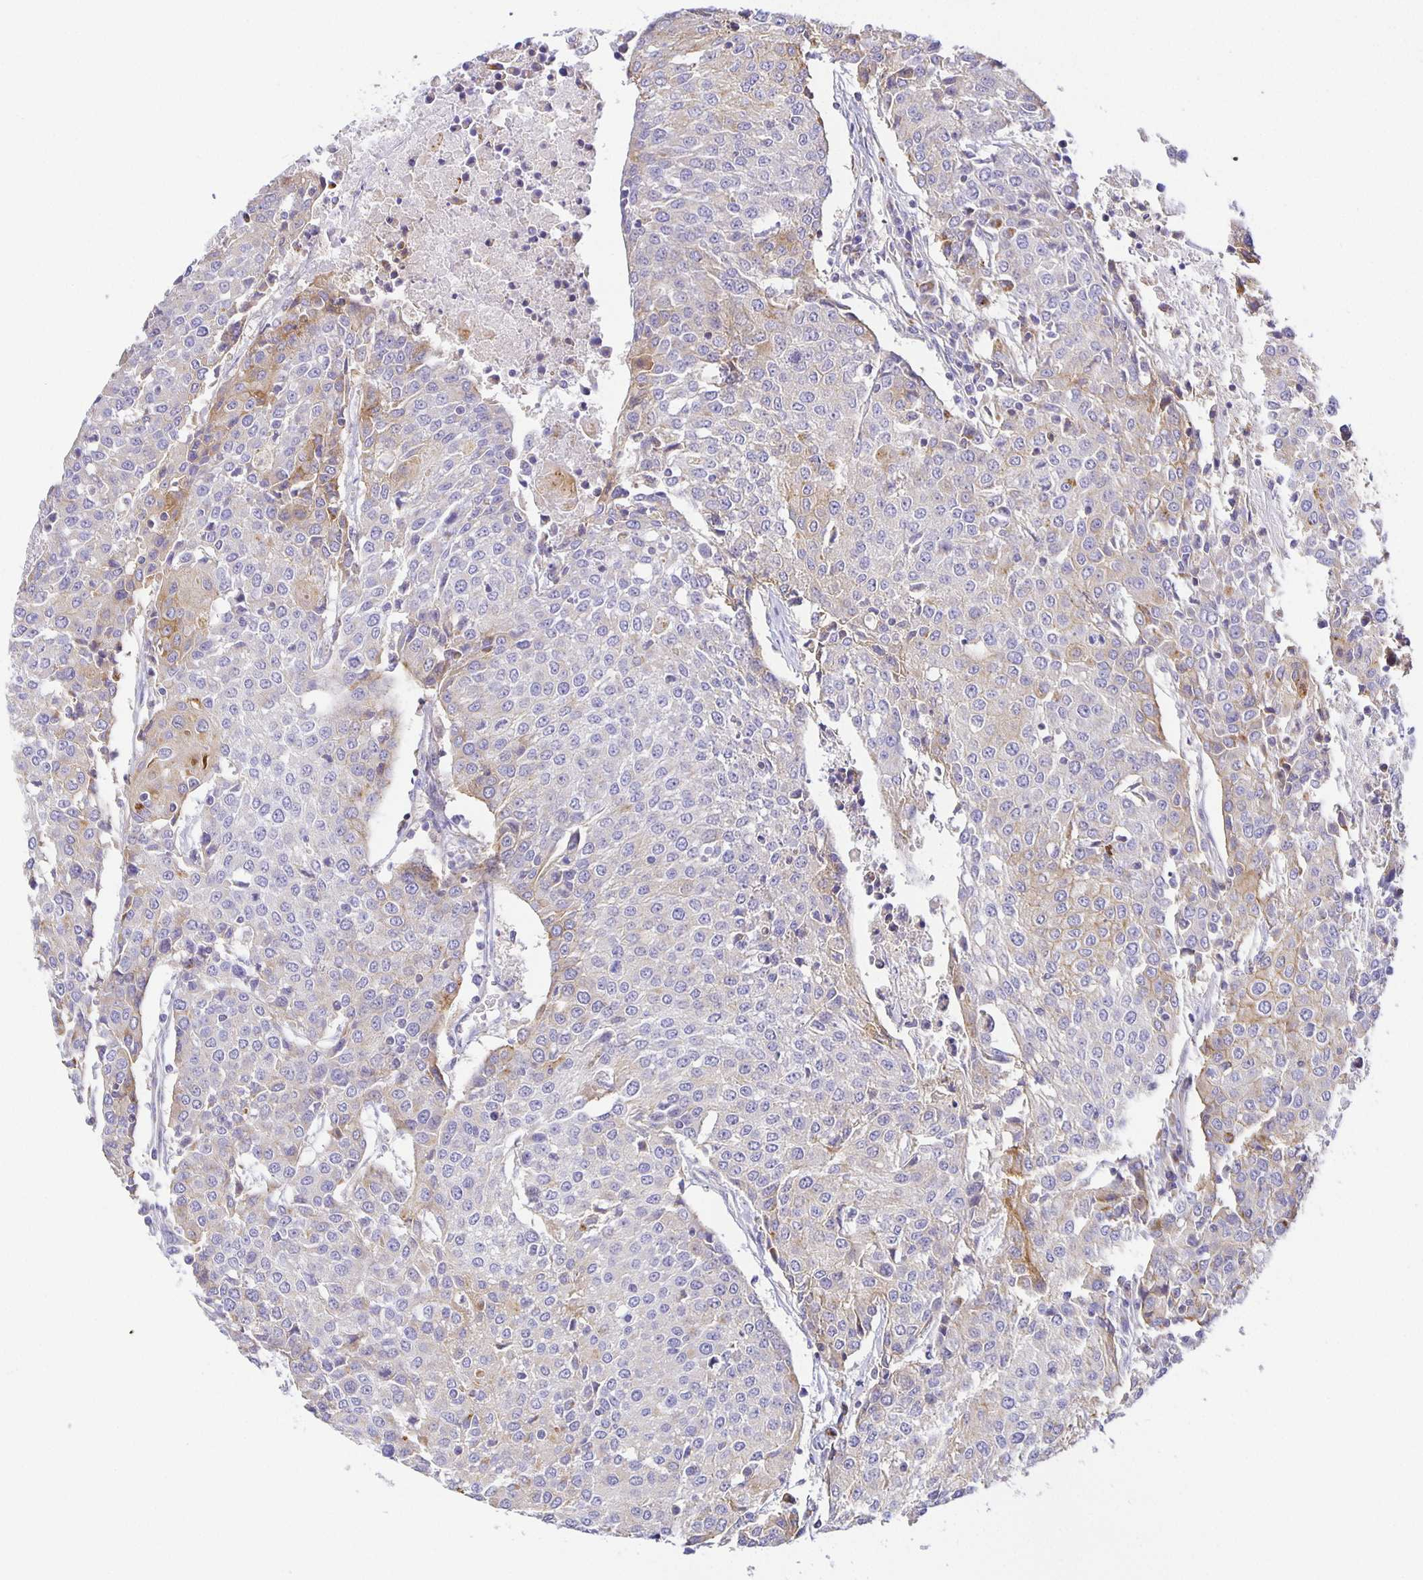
{"staining": {"intensity": "weak", "quantity": "<25%", "location": "cytoplasmic/membranous"}, "tissue": "urothelial cancer", "cell_type": "Tumor cells", "image_type": "cancer", "snomed": [{"axis": "morphology", "description": "Urothelial carcinoma, High grade"}, {"axis": "topography", "description": "Urinary bladder"}], "caption": "Urothelial cancer was stained to show a protein in brown. There is no significant staining in tumor cells.", "gene": "FLRT3", "patient": {"sex": "female", "age": 85}}